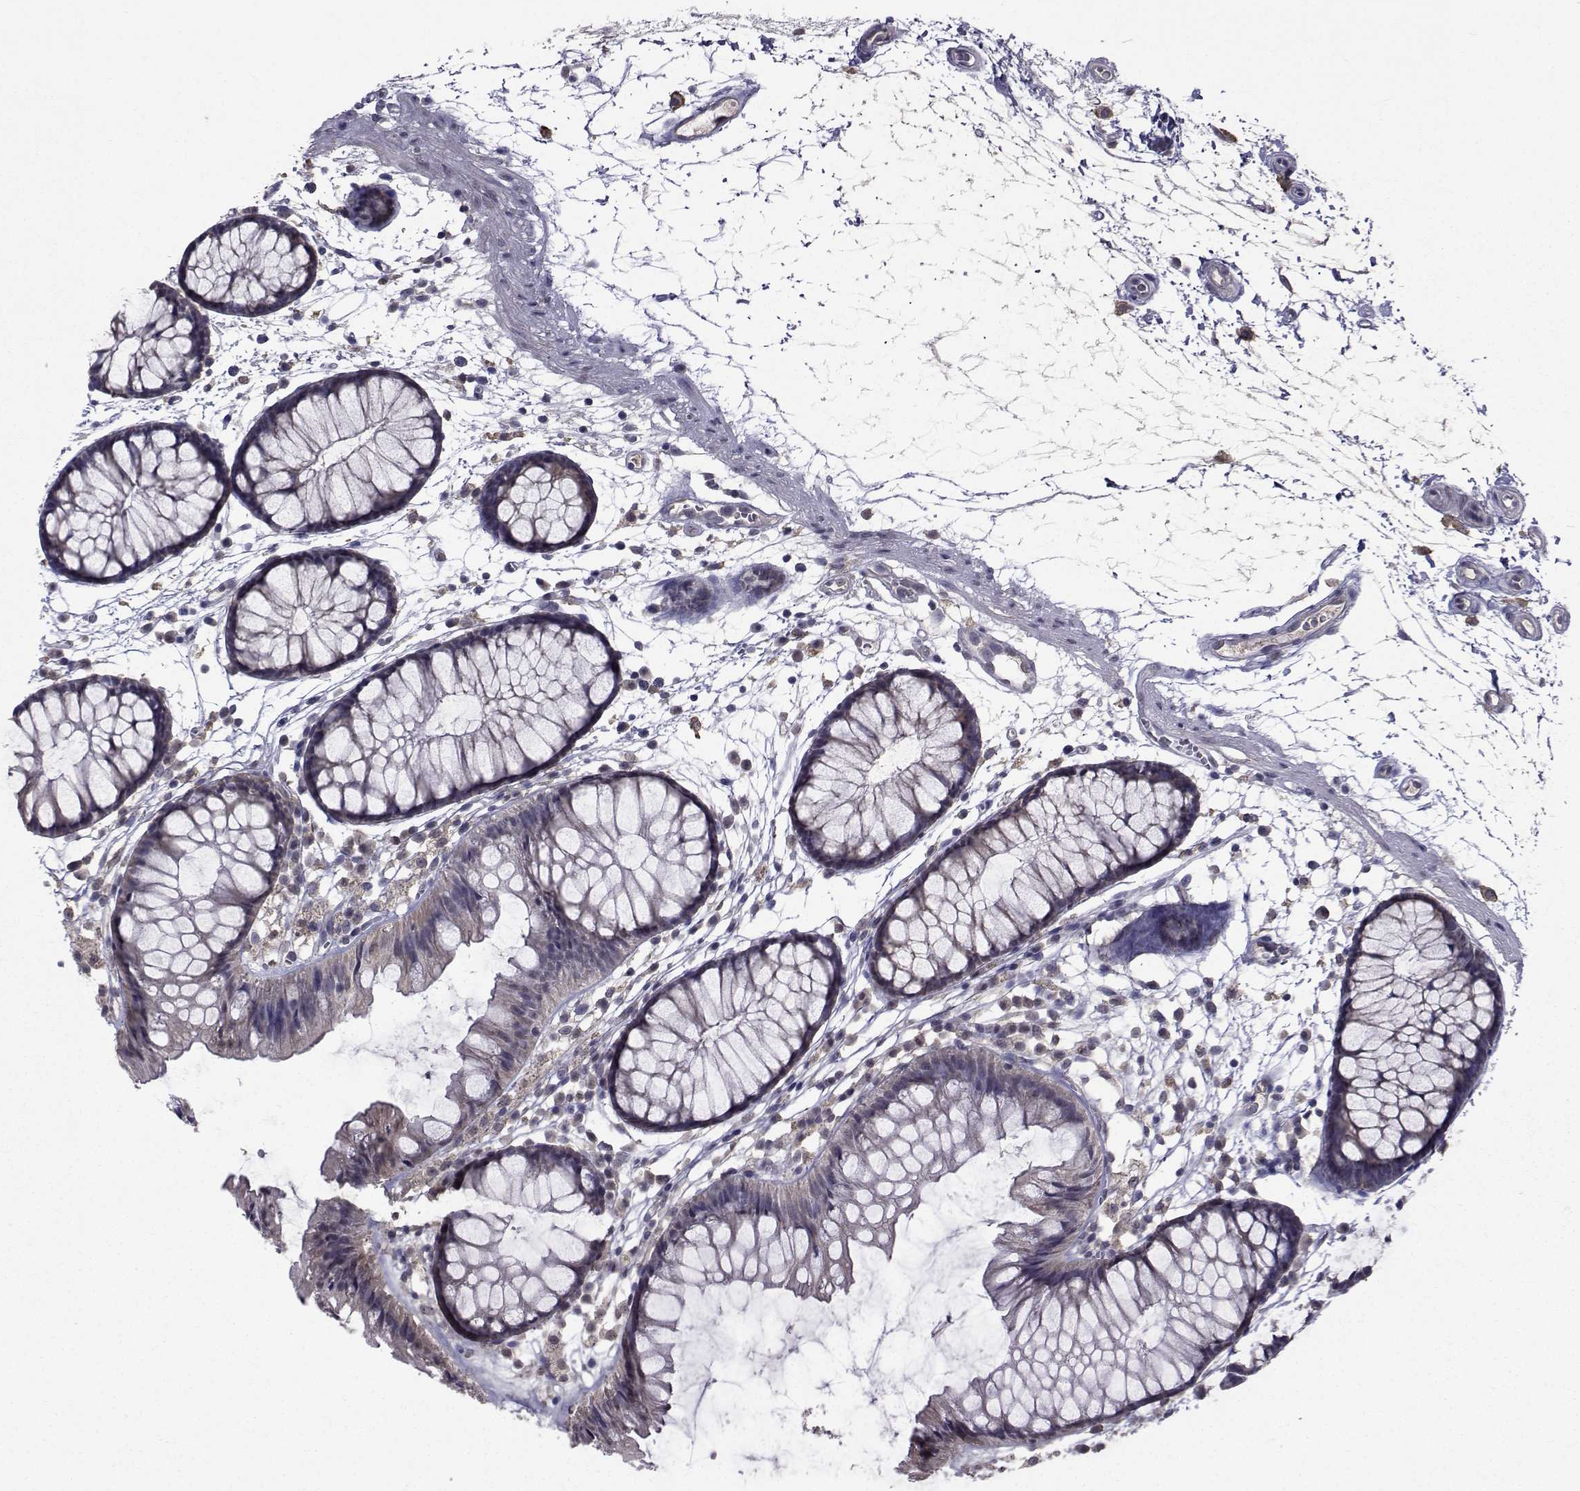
{"staining": {"intensity": "negative", "quantity": "none", "location": "none"}, "tissue": "colon", "cell_type": "Endothelial cells", "image_type": "normal", "snomed": [{"axis": "morphology", "description": "Normal tissue, NOS"}, {"axis": "morphology", "description": "Adenocarcinoma, NOS"}, {"axis": "topography", "description": "Colon"}], "caption": "Immunohistochemical staining of normal human colon exhibits no significant staining in endothelial cells. Brightfield microscopy of immunohistochemistry stained with DAB (3,3'-diaminobenzidine) (brown) and hematoxylin (blue), captured at high magnification.", "gene": "CYP2S1", "patient": {"sex": "male", "age": 65}}